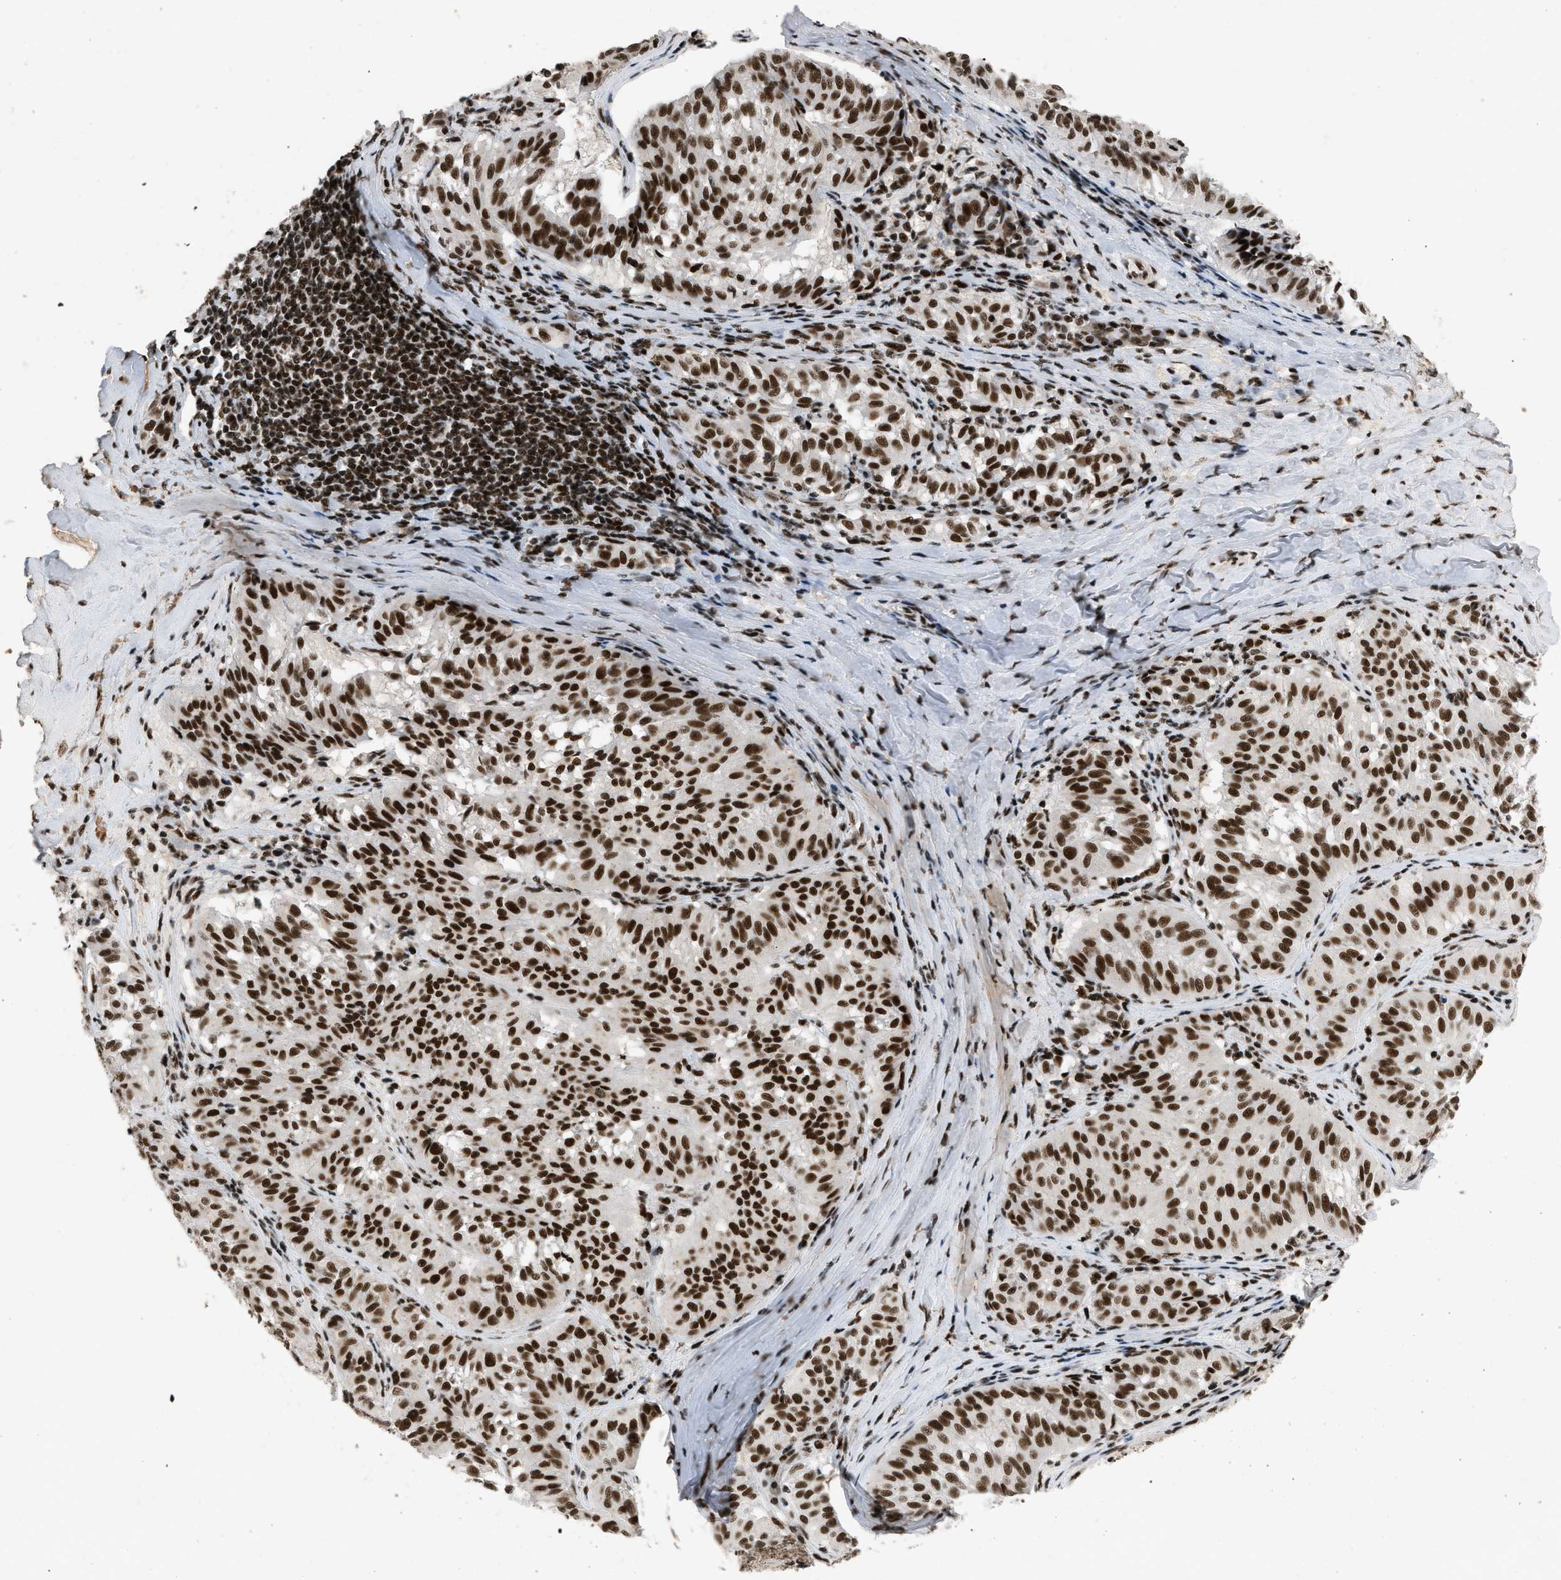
{"staining": {"intensity": "strong", "quantity": ">75%", "location": "nuclear"}, "tissue": "melanoma", "cell_type": "Tumor cells", "image_type": "cancer", "snomed": [{"axis": "morphology", "description": "Malignant melanoma, NOS"}, {"axis": "topography", "description": "Skin"}], "caption": "Malignant melanoma tissue shows strong nuclear expression in about >75% of tumor cells, visualized by immunohistochemistry.", "gene": "SMARCB1", "patient": {"sex": "female", "age": 72}}